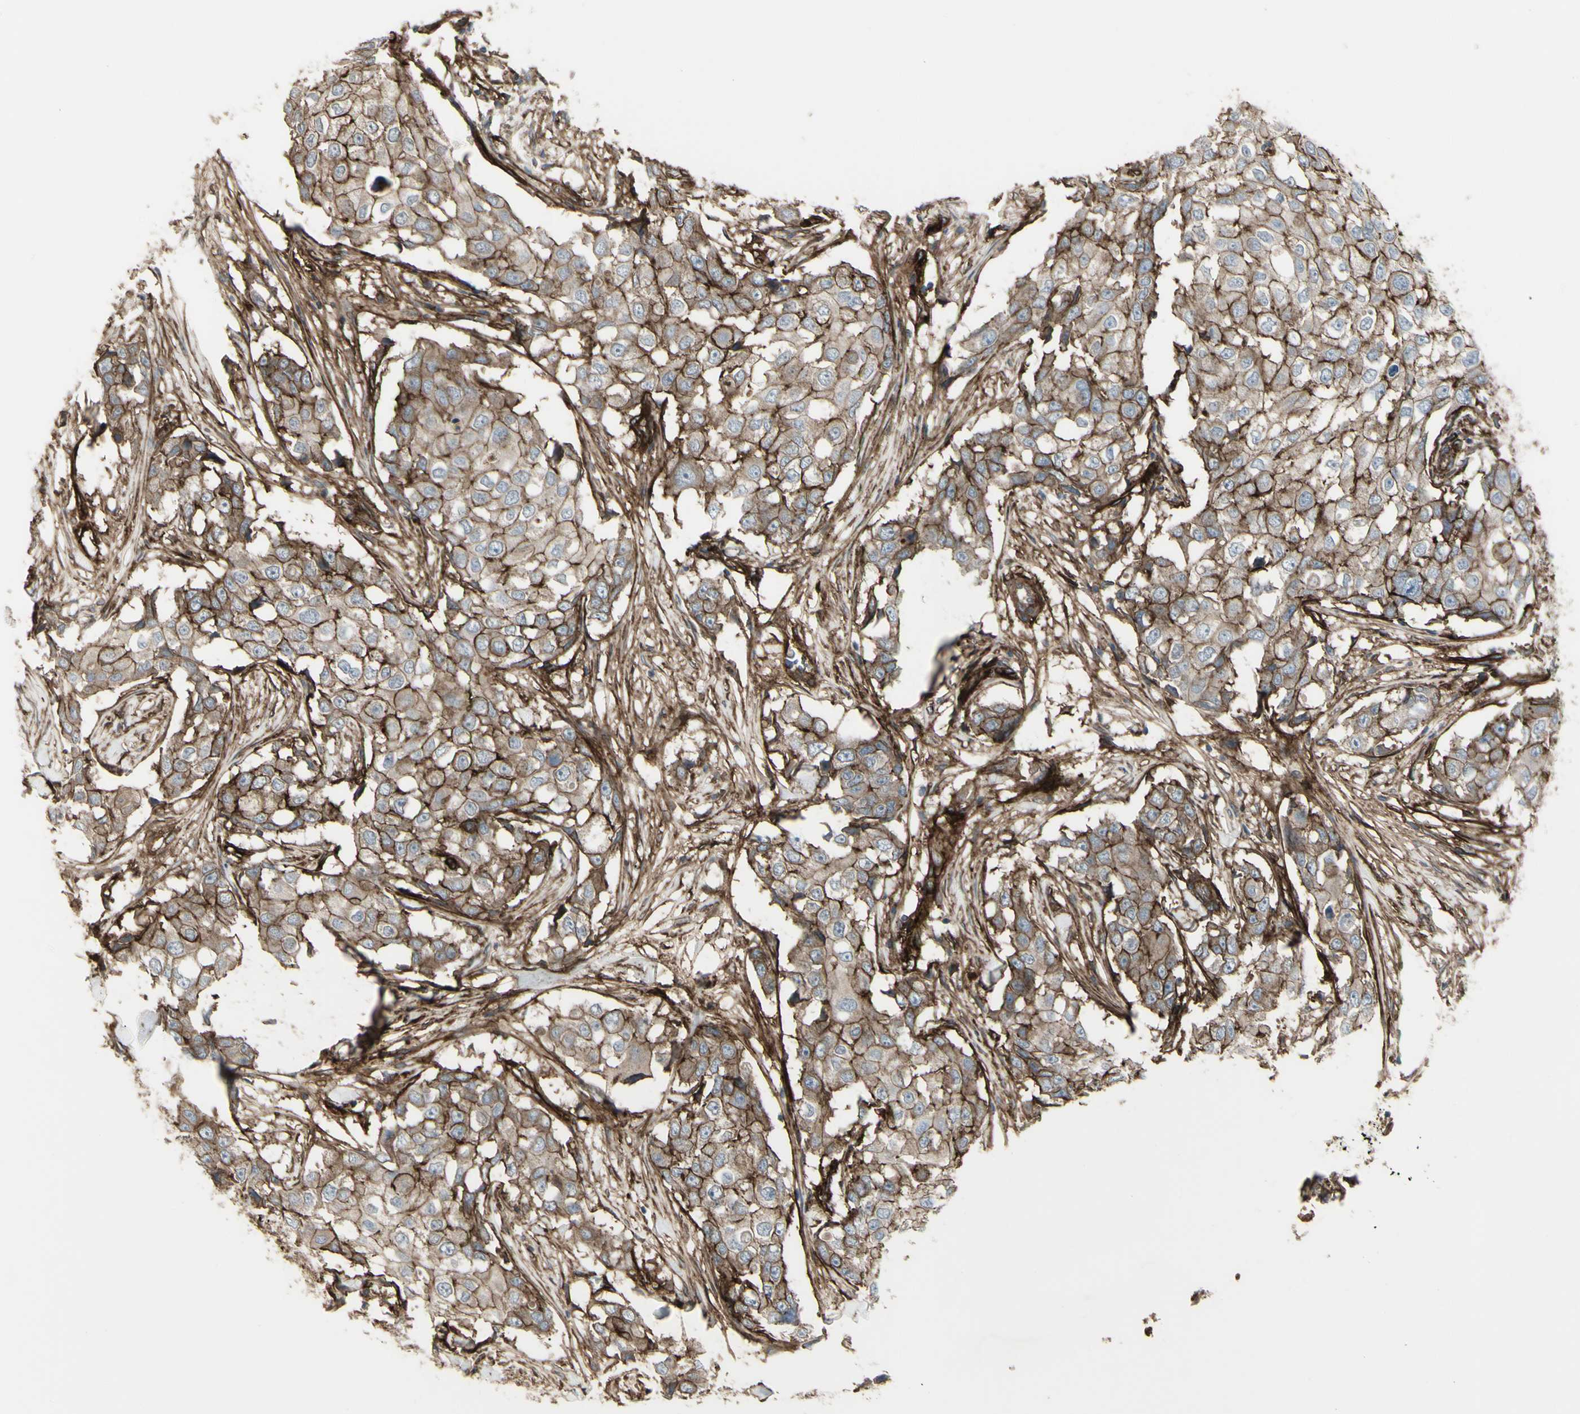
{"staining": {"intensity": "moderate", "quantity": "25%-75%", "location": "cytoplasmic/membranous"}, "tissue": "breast cancer", "cell_type": "Tumor cells", "image_type": "cancer", "snomed": [{"axis": "morphology", "description": "Duct carcinoma"}, {"axis": "topography", "description": "Breast"}], "caption": "Tumor cells display medium levels of moderate cytoplasmic/membranous expression in about 25%-75% of cells in human breast cancer.", "gene": "CD276", "patient": {"sex": "female", "age": 27}}